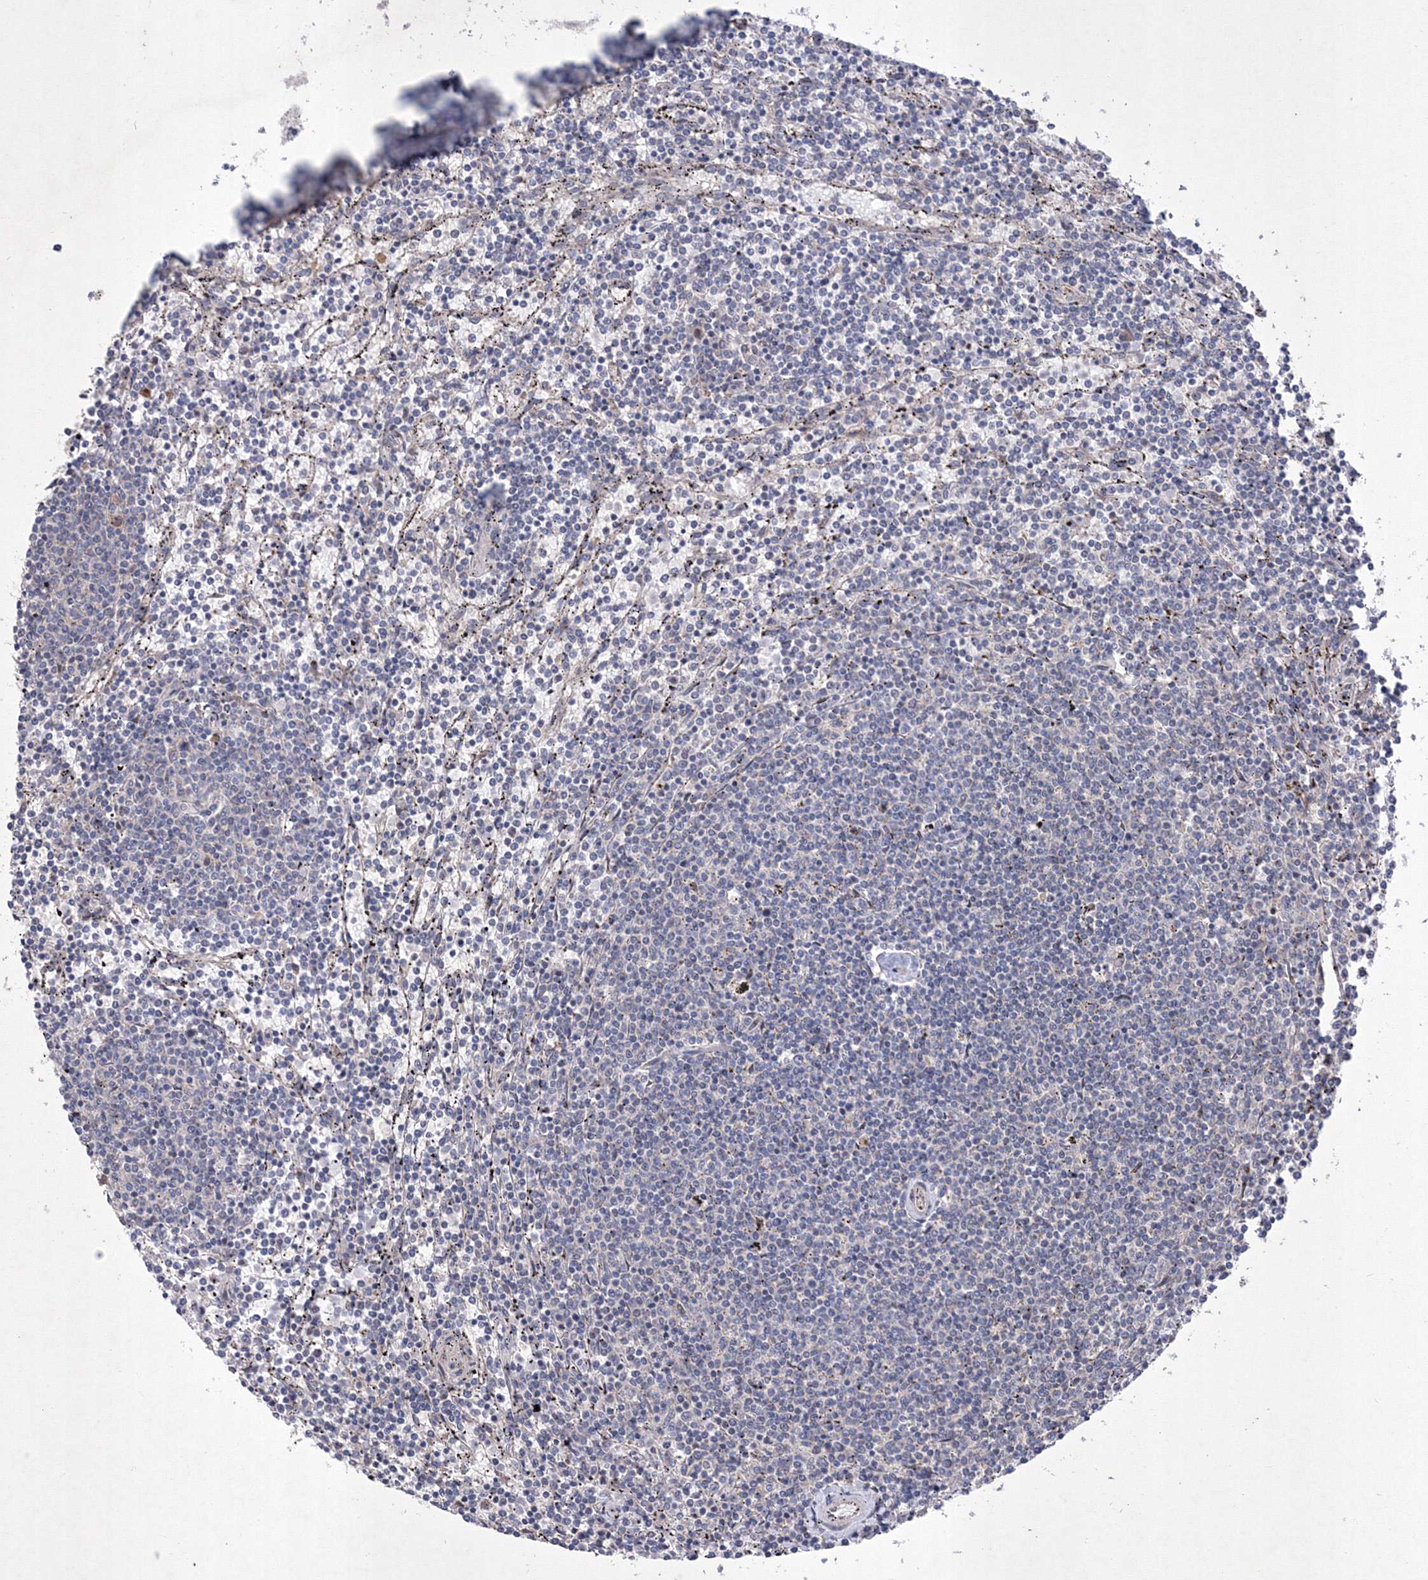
{"staining": {"intensity": "negative", "quantity": "none", "location": "none"}, "tissue": "lymphoma", "cell_type": "Tumor cells", "image_type": "cancer", "snomed": [{"axis": "morphology", "description": "Malignant lymphoma, non-Hodgkin's type, Low grade"}, {"axis": "topography", "description": "Spleen"}], "caption": "A histopathology image of lymphoma stained for a protein exhibits no brown staining in tumor cells.", "gene": "MTRF1L", "patient": {"sex": "female", "age": 50}}